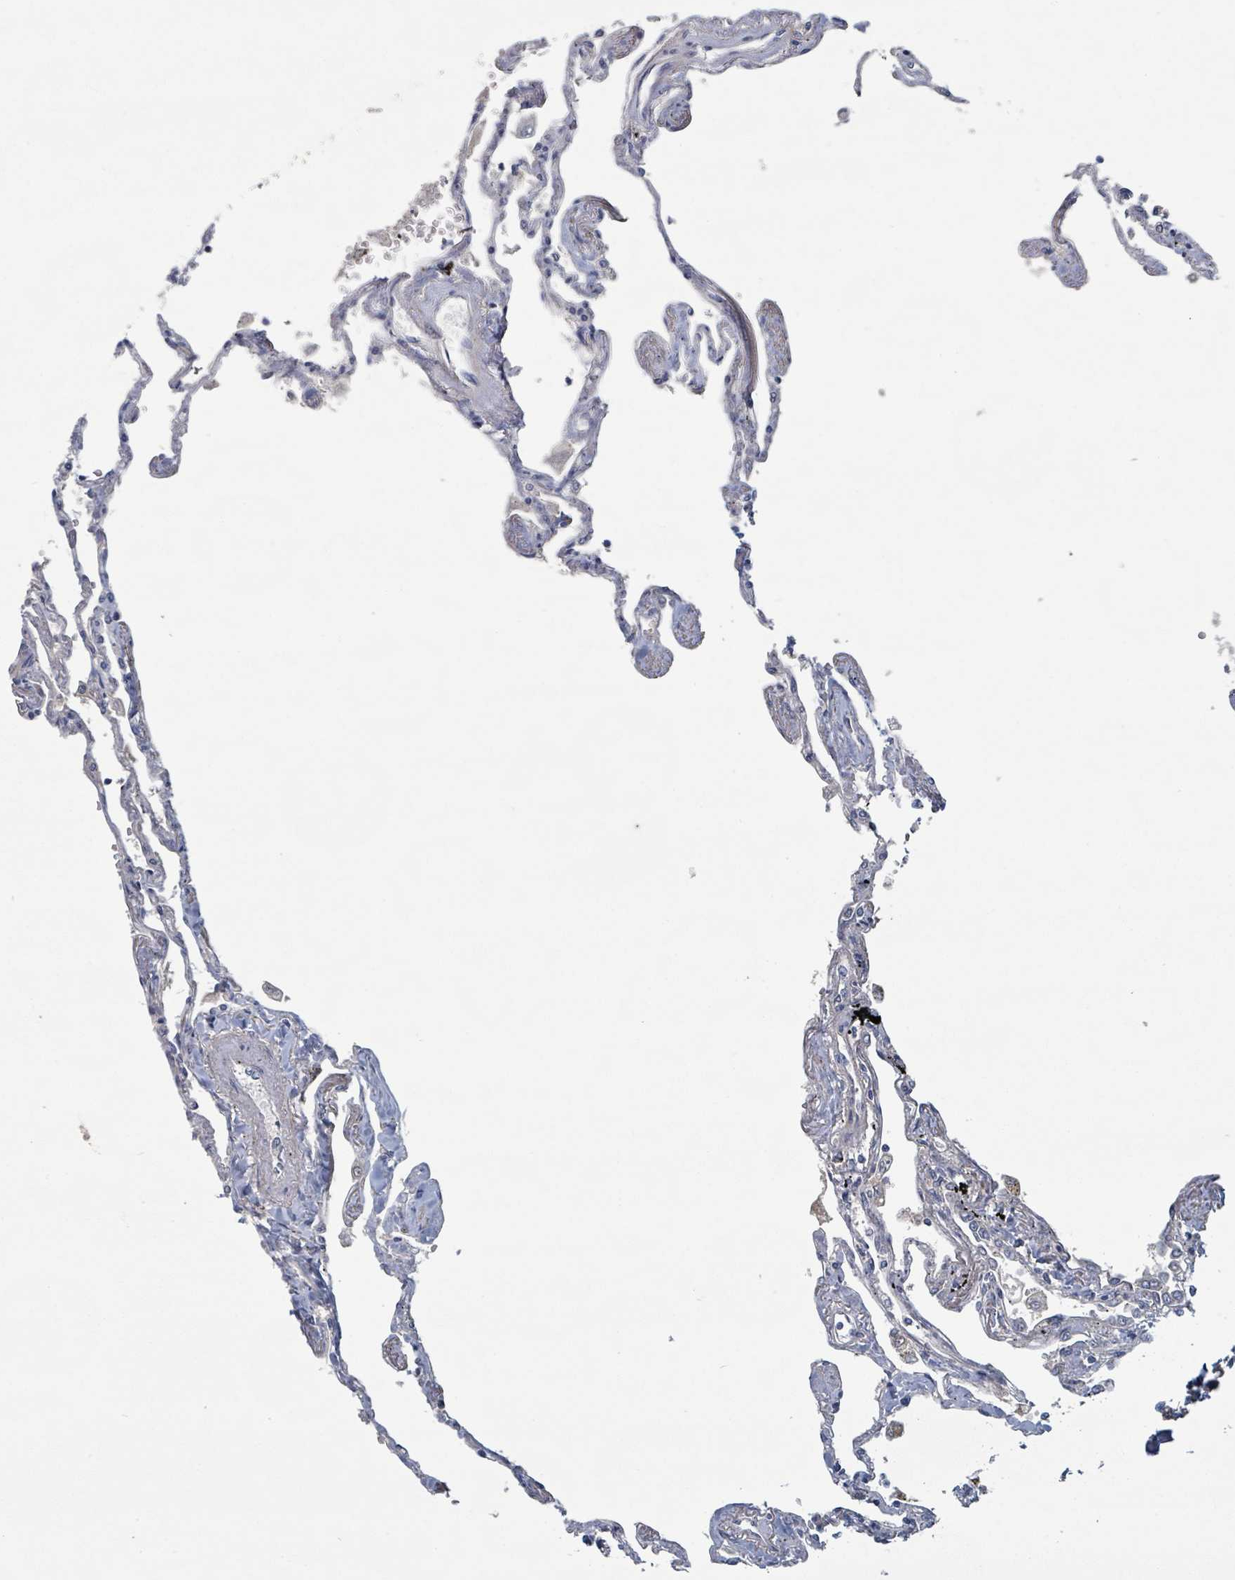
{"staining": {"intensity": "negative", "quantity": "none", "location": "none"}, "tissue": "lung", "cell_type": "Alveolar cells", "image_type": "normal", "snomed": [{"axis": "morphology", "description": "Normal tissue, NOS"}, {"axis": "topography", "description": "Lung"}], "caption": "Alveolar cells show no significant staining in benign lung.", "gene": "COL5A3", "patient": {"sex": "female", "age": 67}}